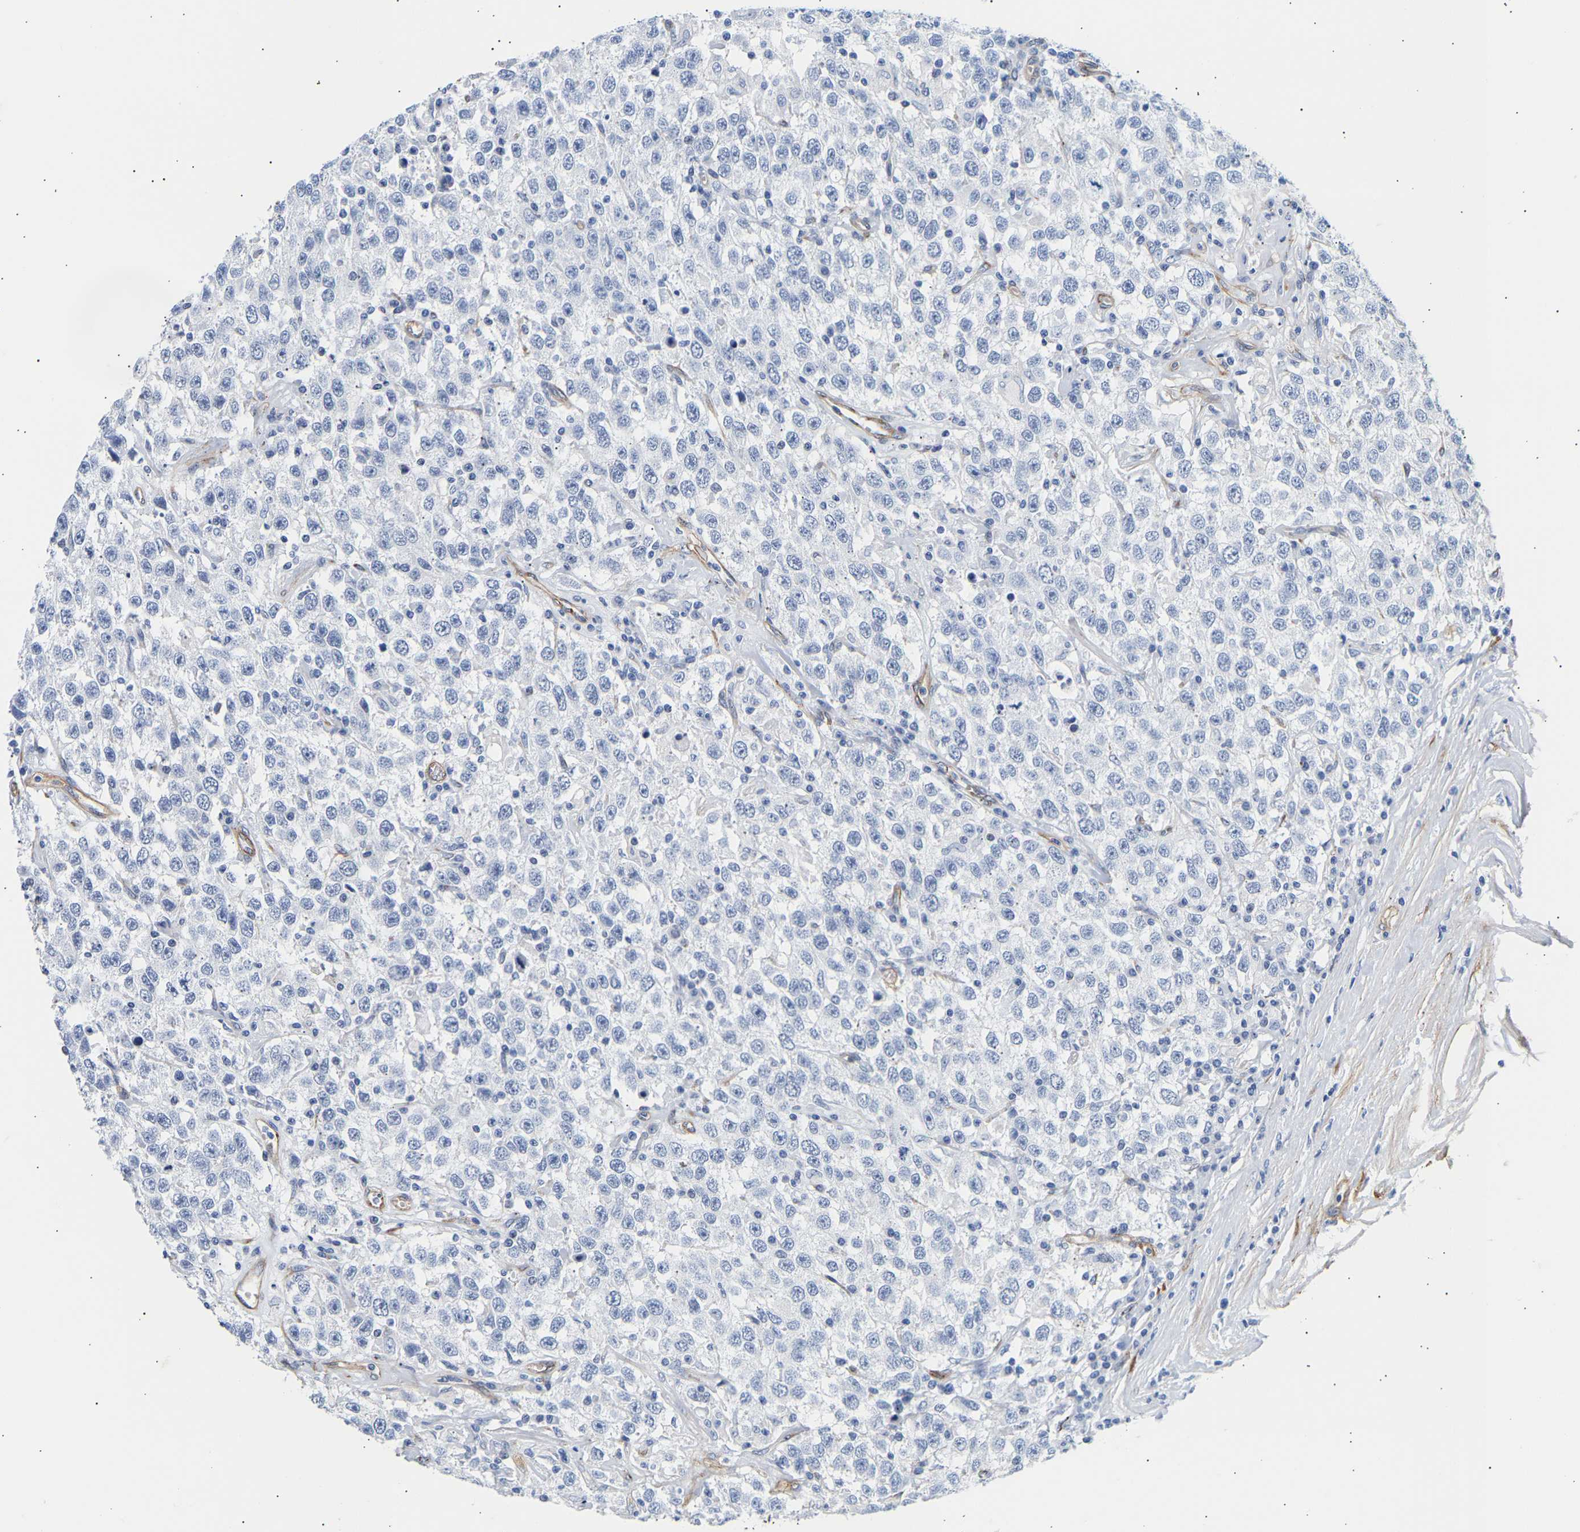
{"staining": {"intensity": "negative", "quantity": "none", "location": "none"}, "tissue": "testis cancer", "cell_type": "Tumor cells", "image_type": "cancer", "snomed": [{"axis": "morphology", "description": "Seminoma, NOS"}, {"axis": "topography", "description": "Testis"}], "caption": "DAB immunohistochemical staining of human testis cancer exhibits no significant expression in tumor cells. (Stains: DAB immunohistochemistry (IHC) with hematoxylin counter stain, Microscopy: brightfield microscopy at high magnification).", "gene": "IGFBP7", "patient": {"sex": "male", "age": 41}}